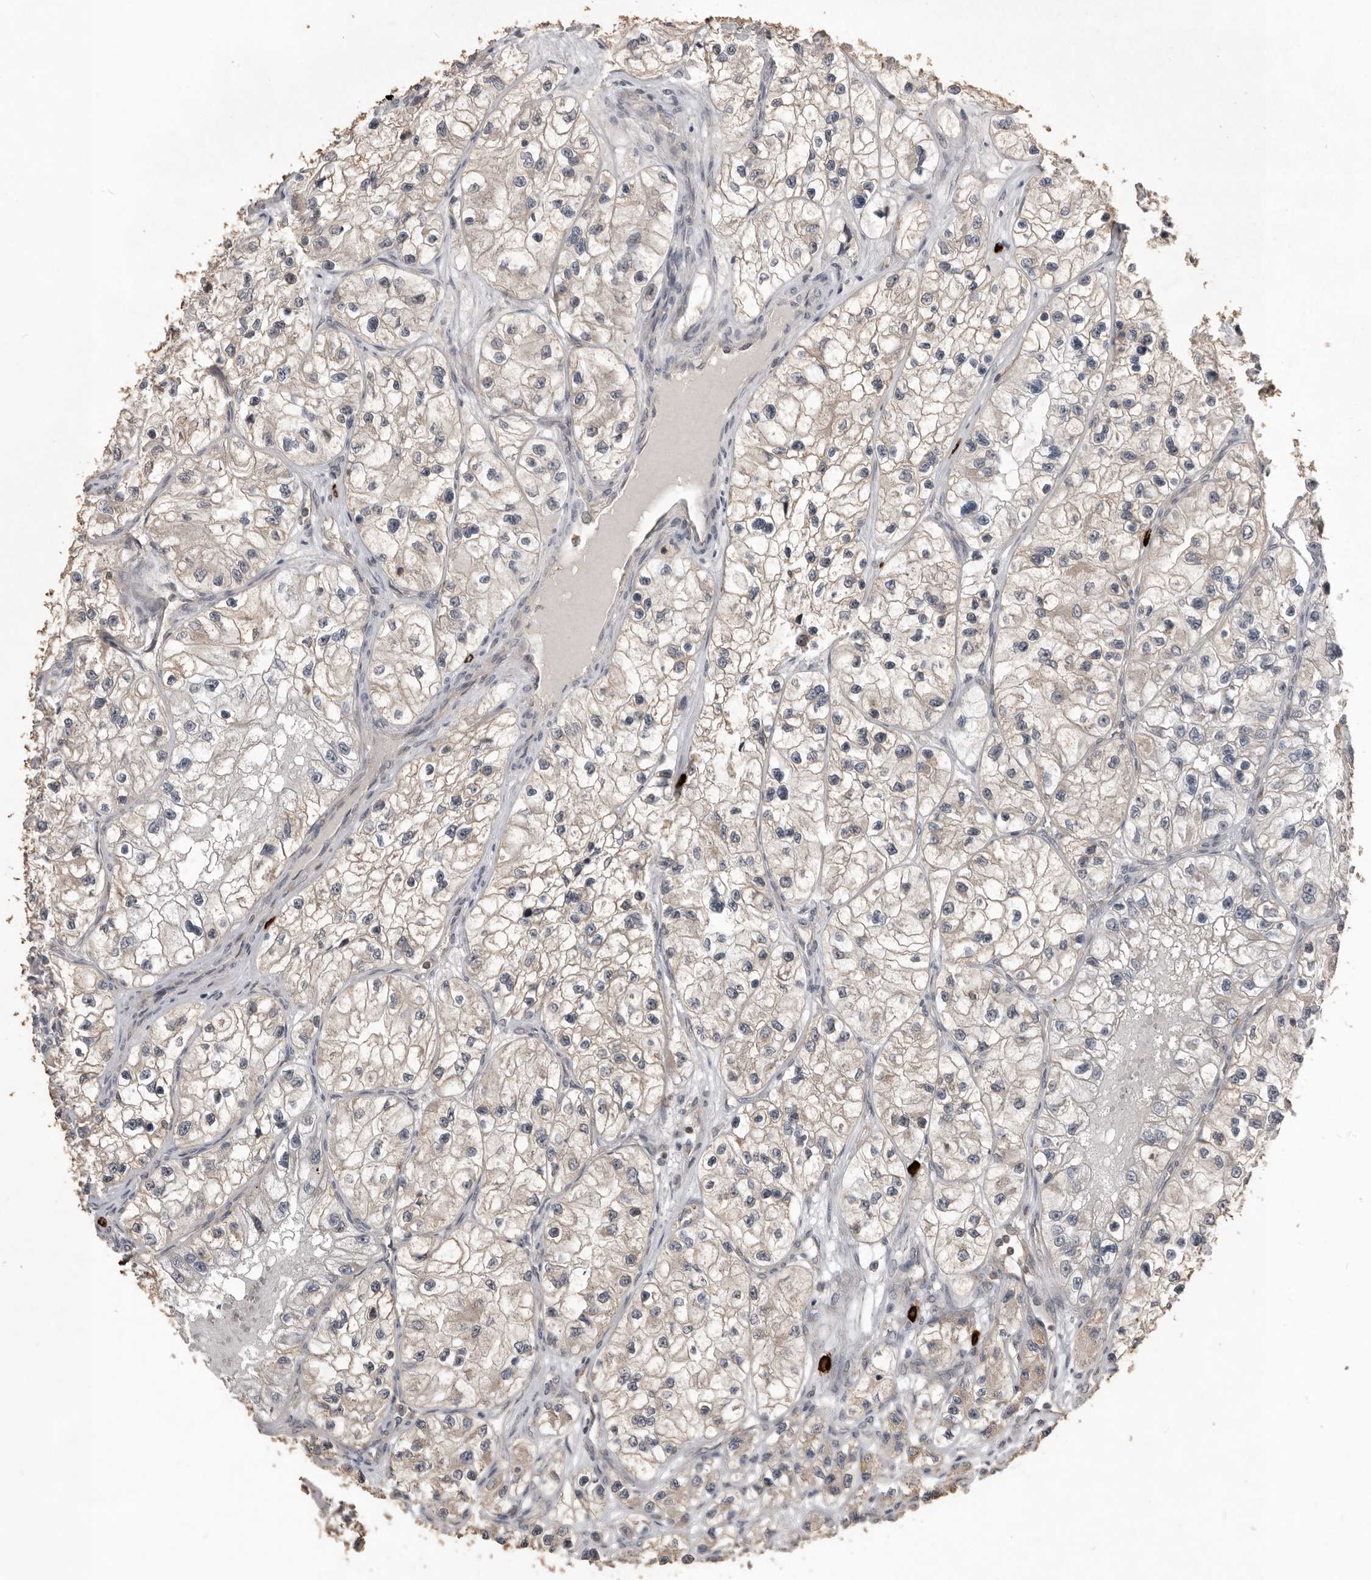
{"staining": {"intensity": "weak", "quantity": "<25%", "location": "cytoplasmic/membranous"}, "tissue": "renal cancer", "cell_type": "Tumor cells", "image_type": "cancer", "snomed": [{"axis": "morphology", "description": "Adenocarcinoma, NOS"}, {"axis": "topography", "description": "Kidney"}], "caption": "Tumor cells are negative for brown protein staining in renal adenocarcinoma.", "gene": "BAMBI", "patient": {"sex": "female", "age": 57}}